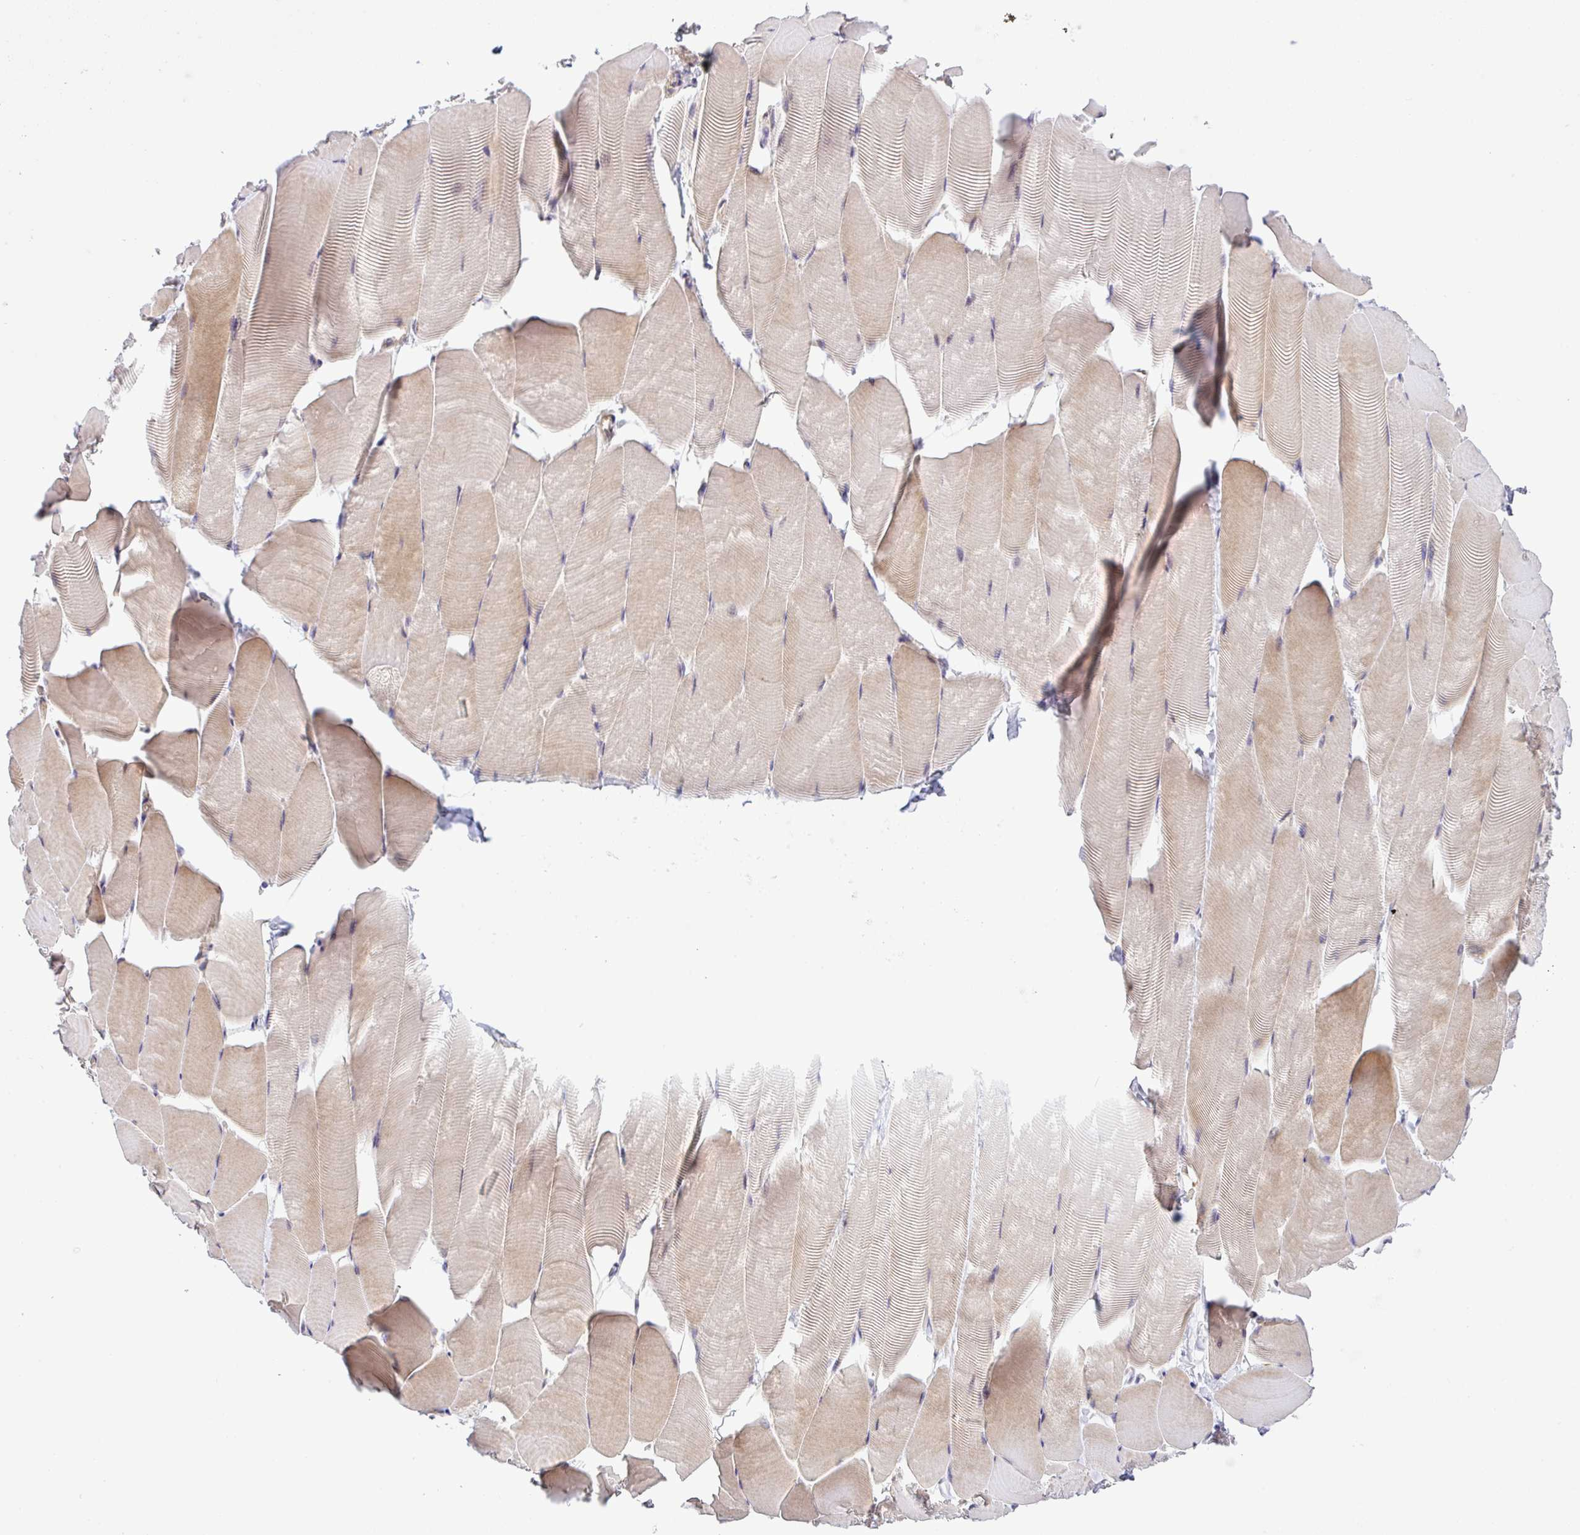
{"staining": {"intensity": "moderate", "quantity": "25%-75%", "location": "cytoplasmic/membranous"}, "tissue": "skeletal muscle", "cell_type": "Myocytes", "image_type": "normal", "snomed": [{"axis": "morphology", "description": "Normal tissue, NOS"}, {"axis": "topography", "description": "Skeletal muscle"}], "caption": "Benign skeletal muscle displays moderate cytoplasmic/membranous staining in approximately 25%-75% of myocytes, visualized by immunohistochemistry.", "gene": "UBE4A", "patient": {"sex": "male", "age": 25}}